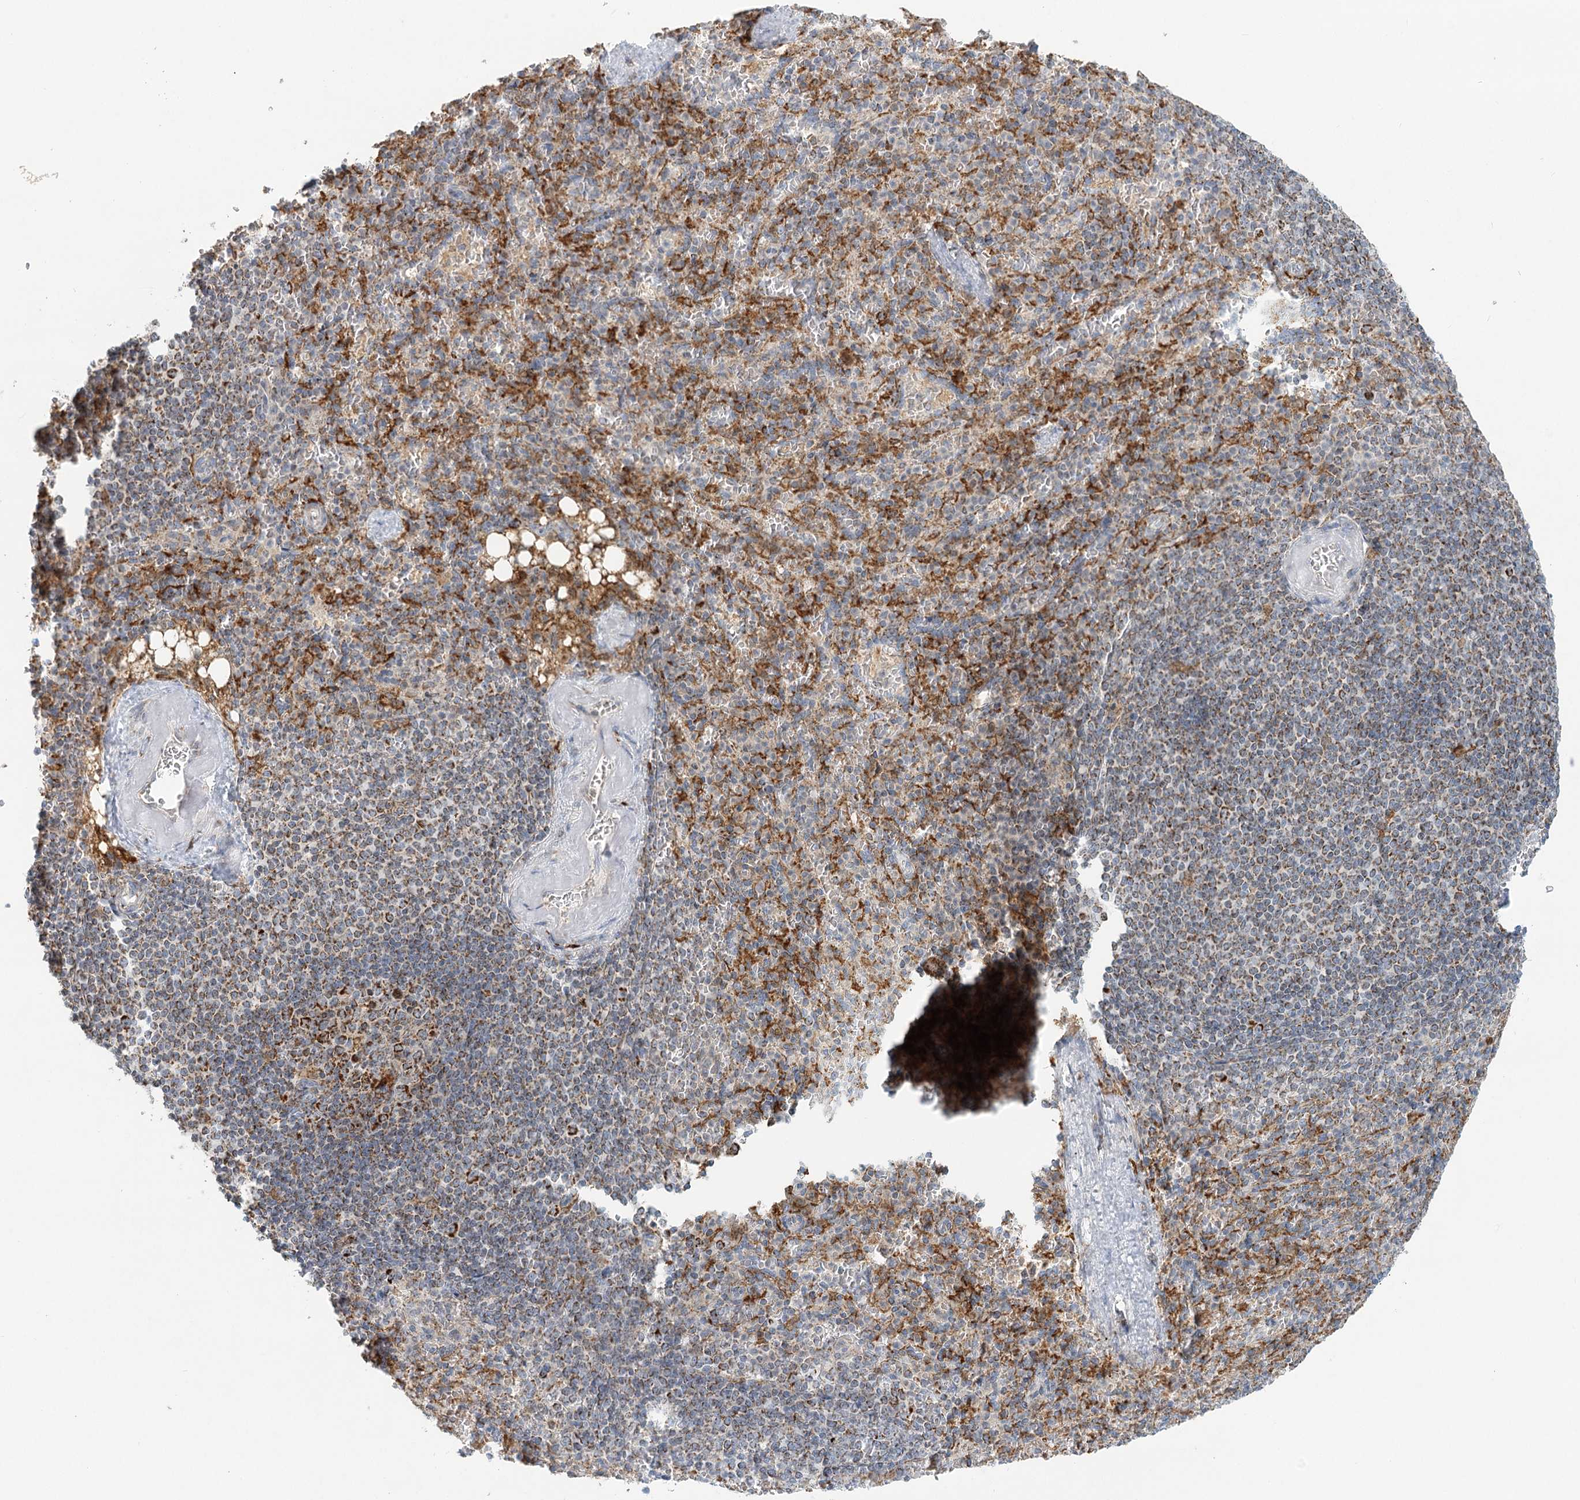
{"staining": {"intensity": "strong", "quantity": "<25%", "location": "cytoplasmic/membranous"}, "tissue": "spleen", "cell_type": "Cells in red pulp", "image_type": "normal", "snomed": [{"axis": "morphology", "description": "Normal tissue, NOS"}, {"axis": "topography", "description": "Spleen"}], "caption": "A high-resolution photomicrograph shows IHC staining of benign spleen, which reveals strong cytoplasmic/membranous positivity in approximately <25% of cells in red pulp.", "gene": "TAS1R1", "patient": {"sex": "female", "age": 74}}